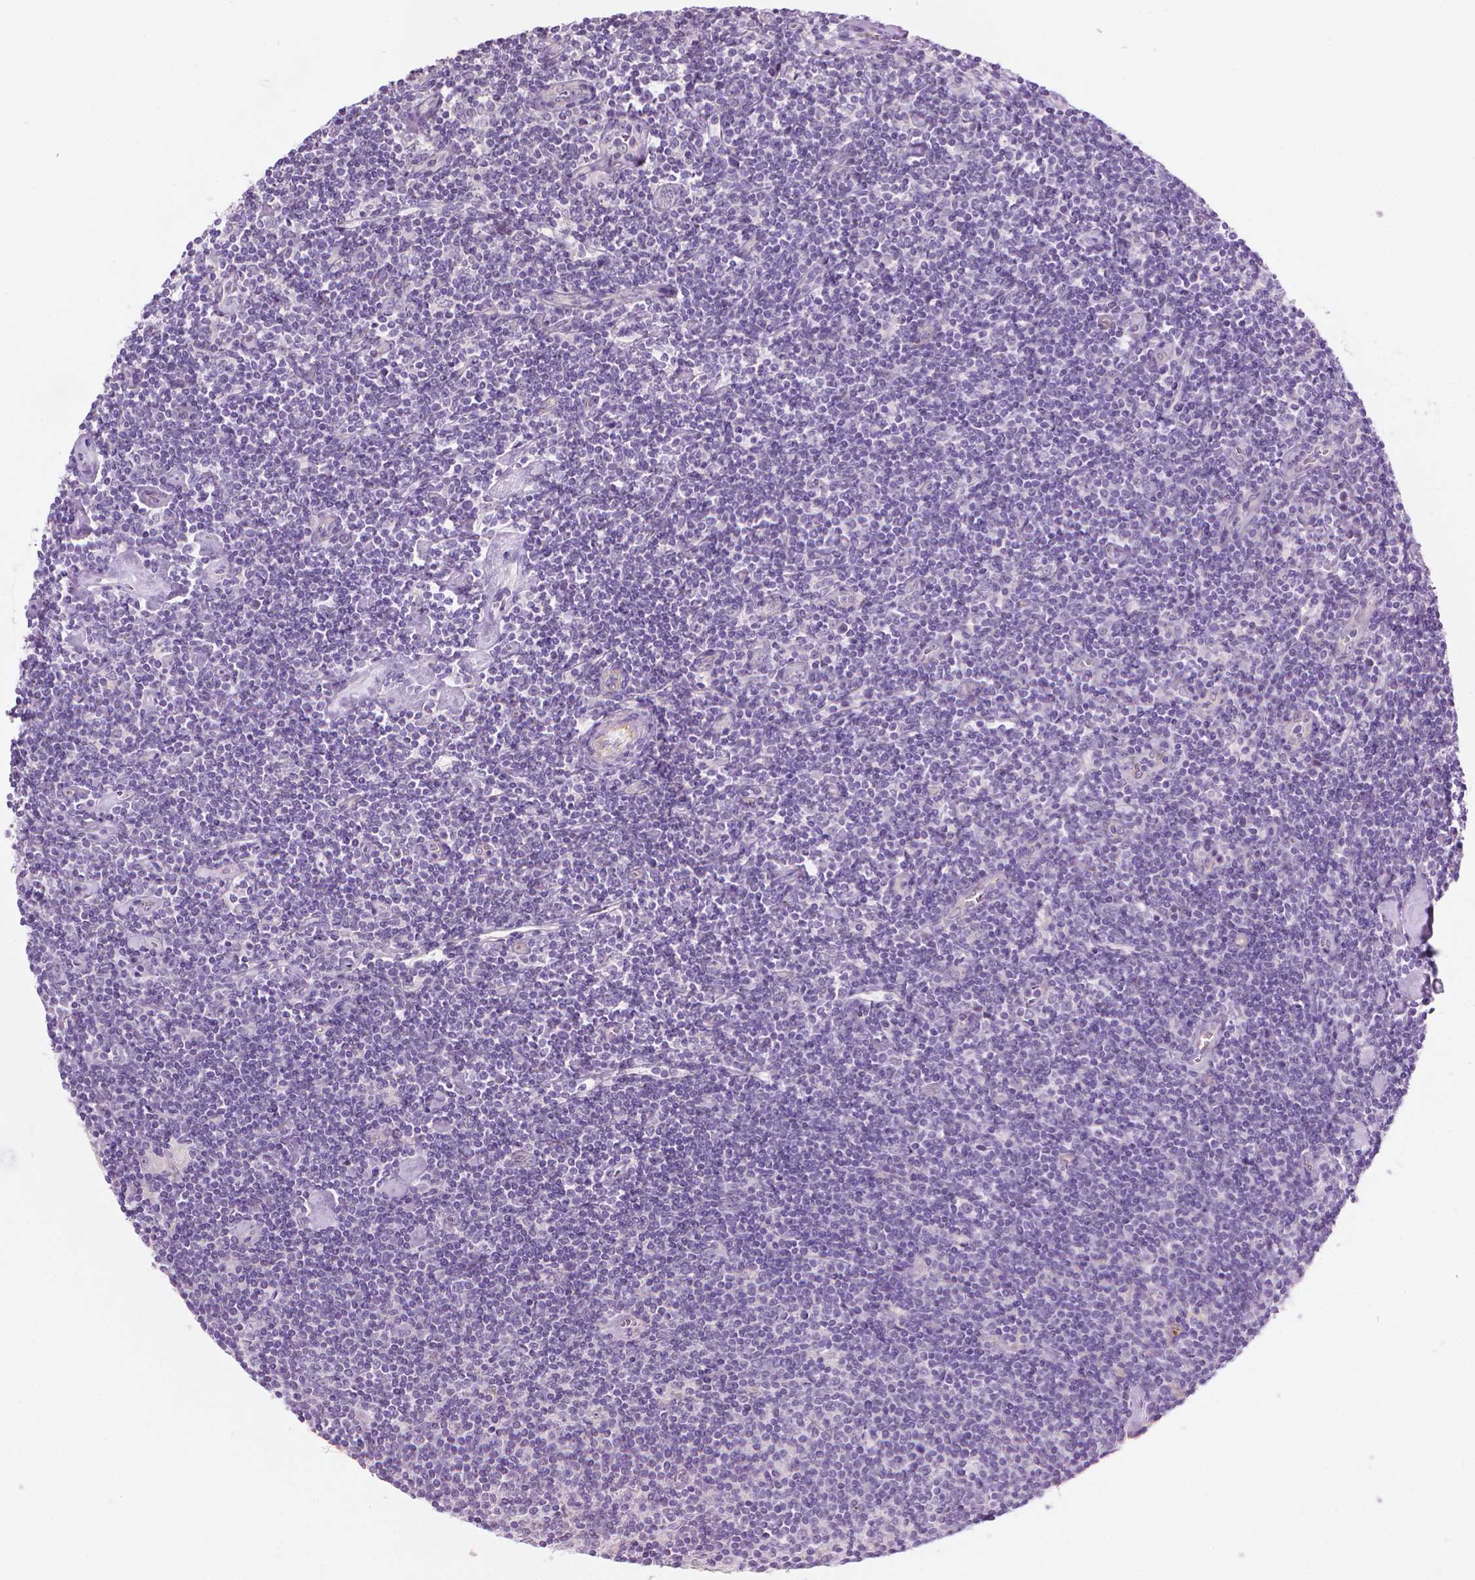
{"staining": {"intensity": "negative", "quantity": "none", "location": "none"}, "tissue": "lymphoma", "cell_type": "Tumor cells", "image_type": "cancer", "snomed": [{"axis": "morphology", "description": "Hodgkin's disease, NOS"}, {"axis": "topography", "description": "Lymph node"}], "caption": "The immunohistochemistry micrograph has no significant staining in tumor cells of lymphoma tissue.", "gene": "KRT73", "patient": {"sex": "male", "age": 40}}